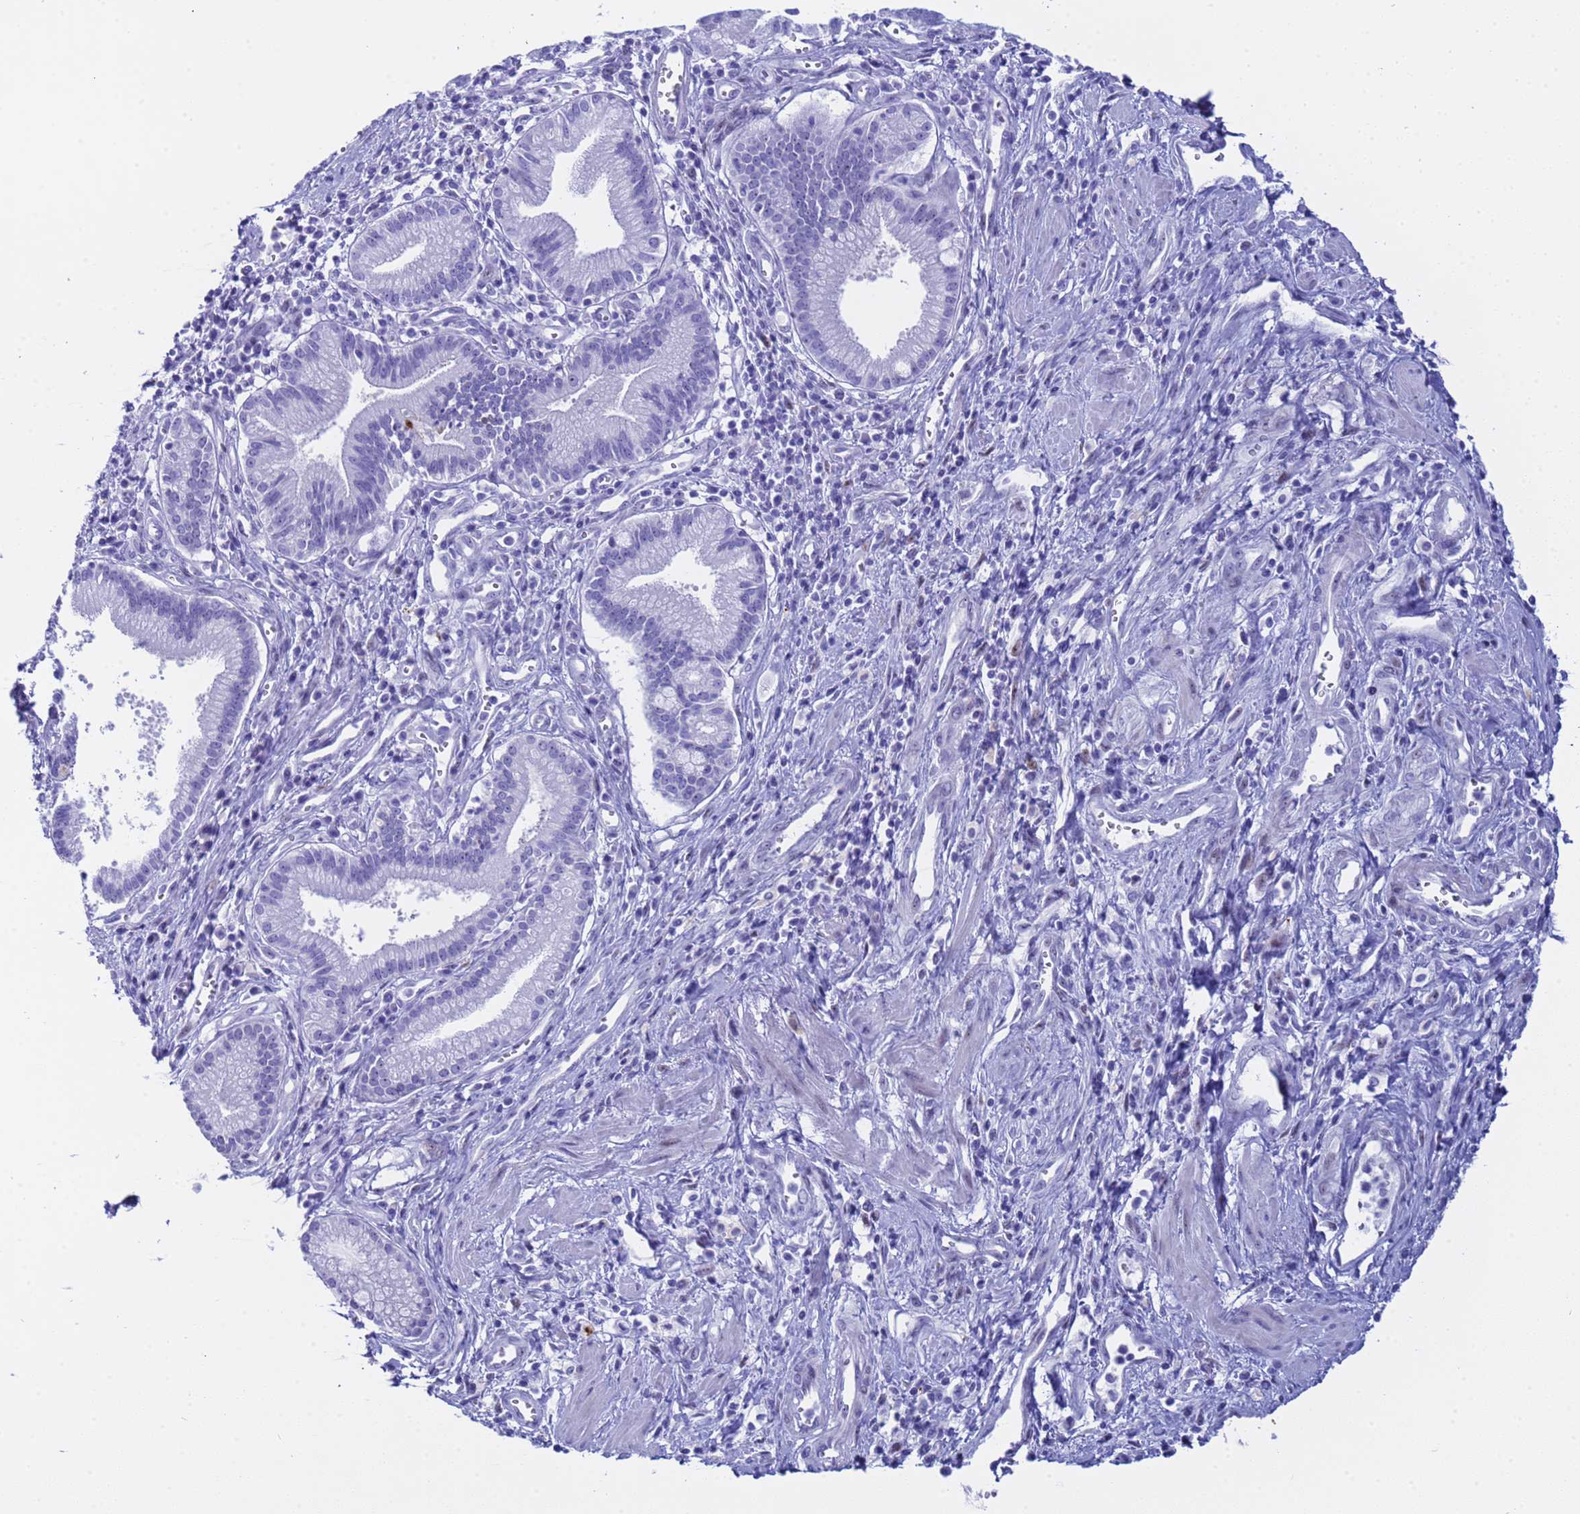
{"staining": {"intensity": "negative", "quantity": "none", "location": "none"}, "tissue": "pancreatic cancer", "cell_type": "Tumor cells", "image_type": "cancer", "snomed": [{"axis": "morphology", "description": "Adenocarcinoma, NOS"}, {"axis": "topography", "description": "Pancreas"}], "caption": "An image of human pancreatic cancer (adenocarcinoma) is negative for staining in tumor cells.", "gene": "POP5", "patient": {"sex": "male", "age": 78}}